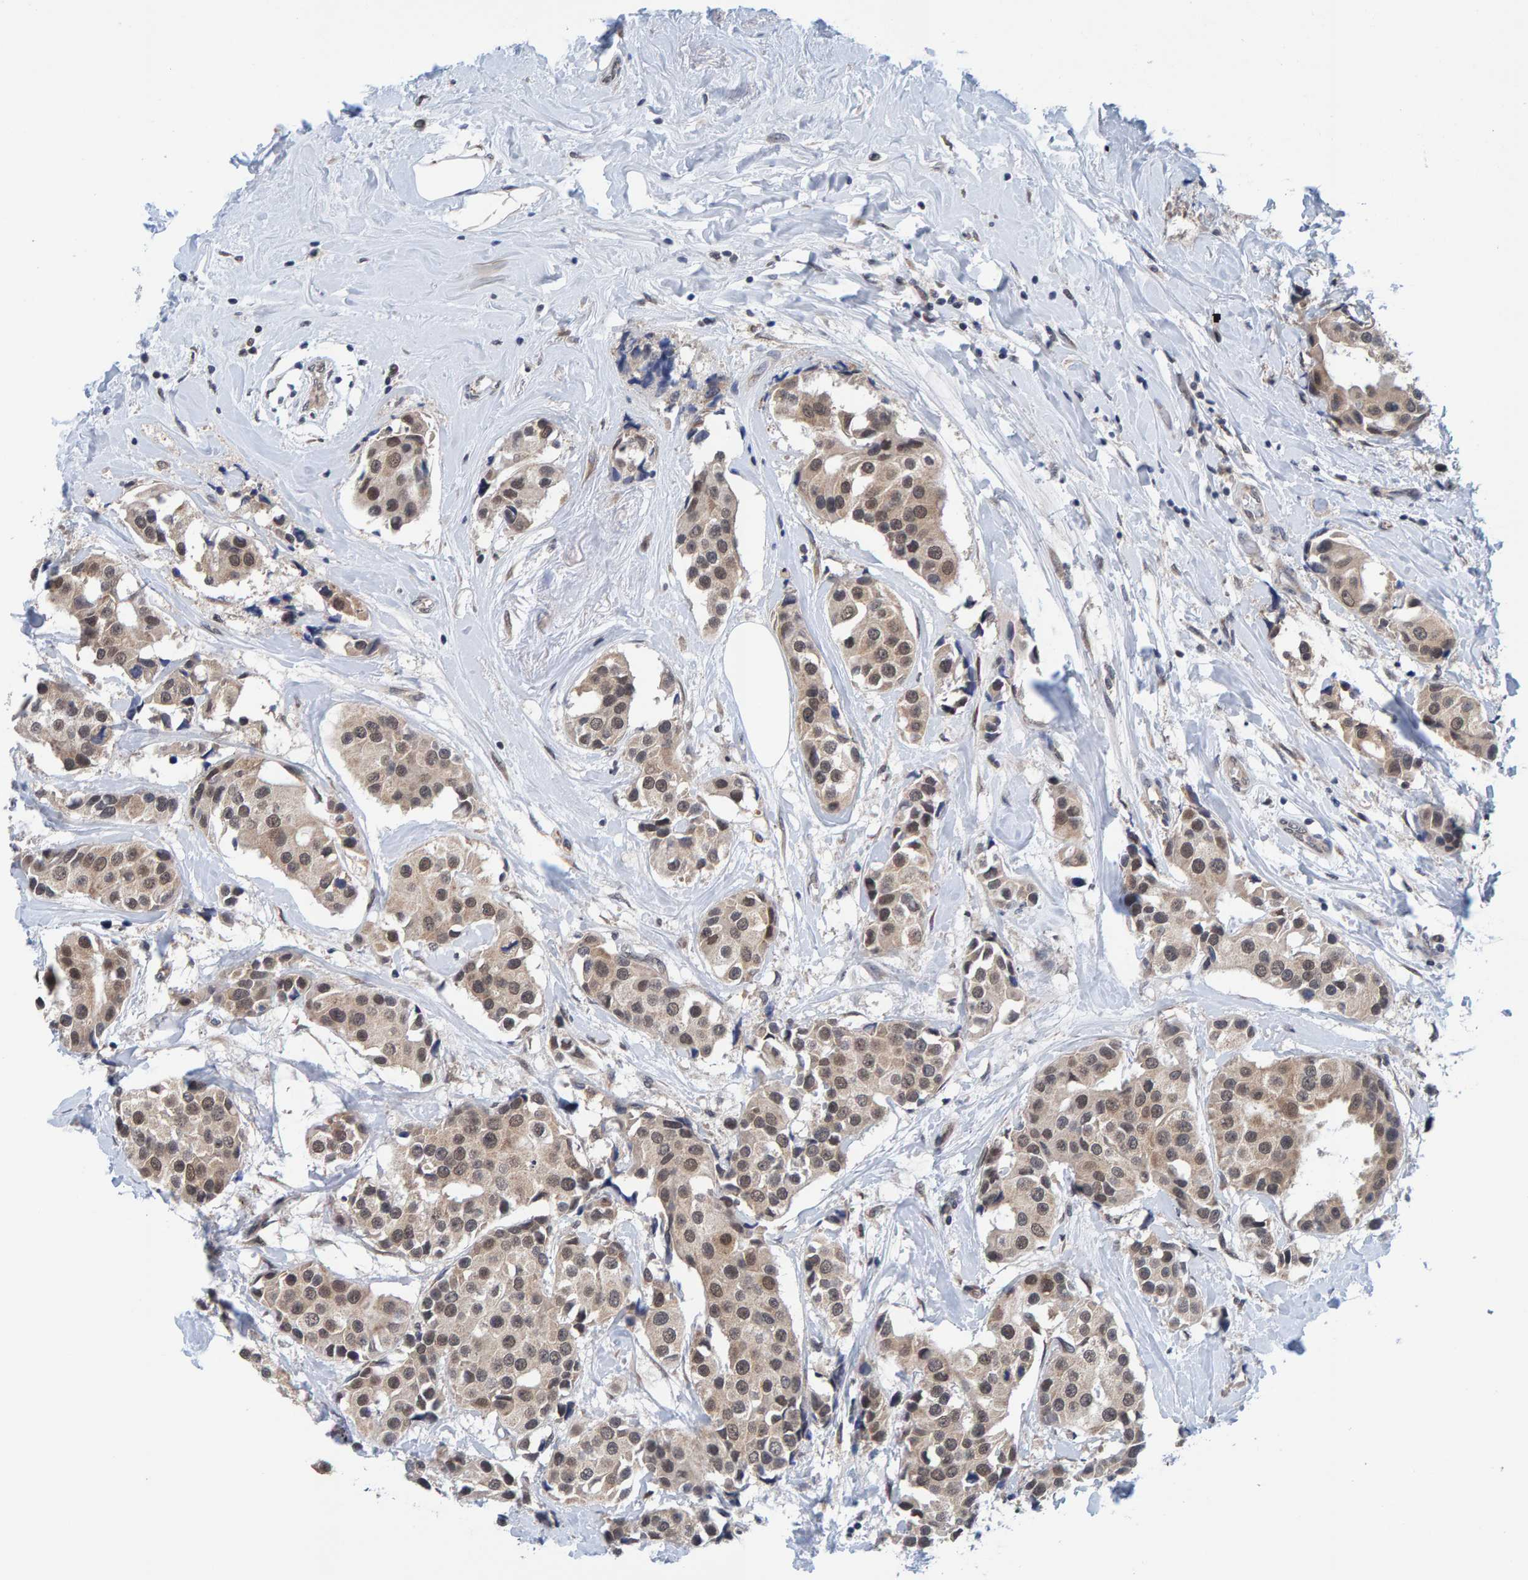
{"staining": {"intensity": "weak", "quantity": ">75%", "location": "cytoplasmic/membranous,nuclear"}, "tissue": "breast cancer", "cell_type": "Tumor cells", "image_type": "cancer", "snomed": [{"axis": "morphology", "description": "Normal tissue, NOS"}, {"axis": "morphology", "description": "Duct carcinoma"}, {"axis": "topography", "description": "Breast"}], "caption": "A low amount of weak cytoplasmic/membranous and nuclear expression is appreciated in approximately >75% of tumor cells in invasive ductal carcinoma (breast) tissue.", "gene": "SCRN2", "patient": {"sex": "female", "age": 39}}